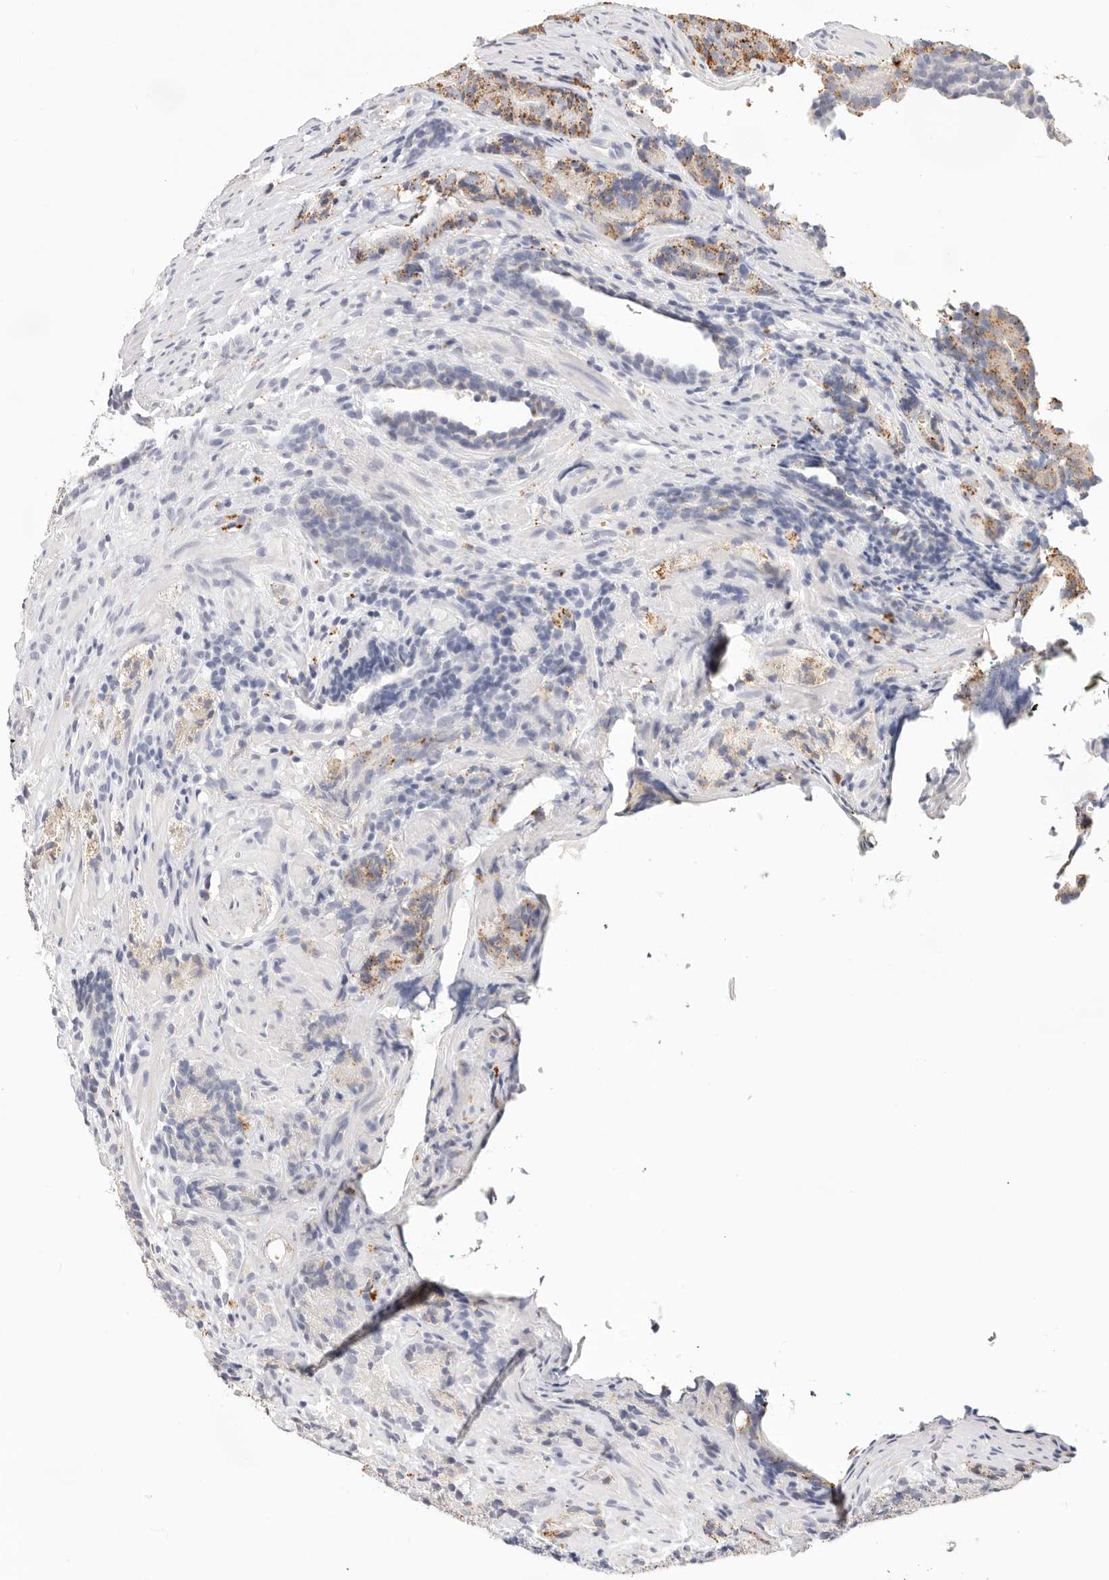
{"staining": {"intensity": "moderate", "quantity": "<25%", "location": "cytoplasmic/membranous"}, "tissue": "prostate cancer", "cell_type": "Tumor cells", "image_type": "cancer", "snomed": [{"axis": "morphology", "description": "Adenocarcinoma, High grade"}, {"axis": "topography", "description": "Prostate"}], "caption": "An image of prostate cancer stained for a protein shows moderate cytoplasmic/membranous brown staining in tumor cells.", "gene": "STKLD1", "patient": {"sex": "male", "age": 56}}